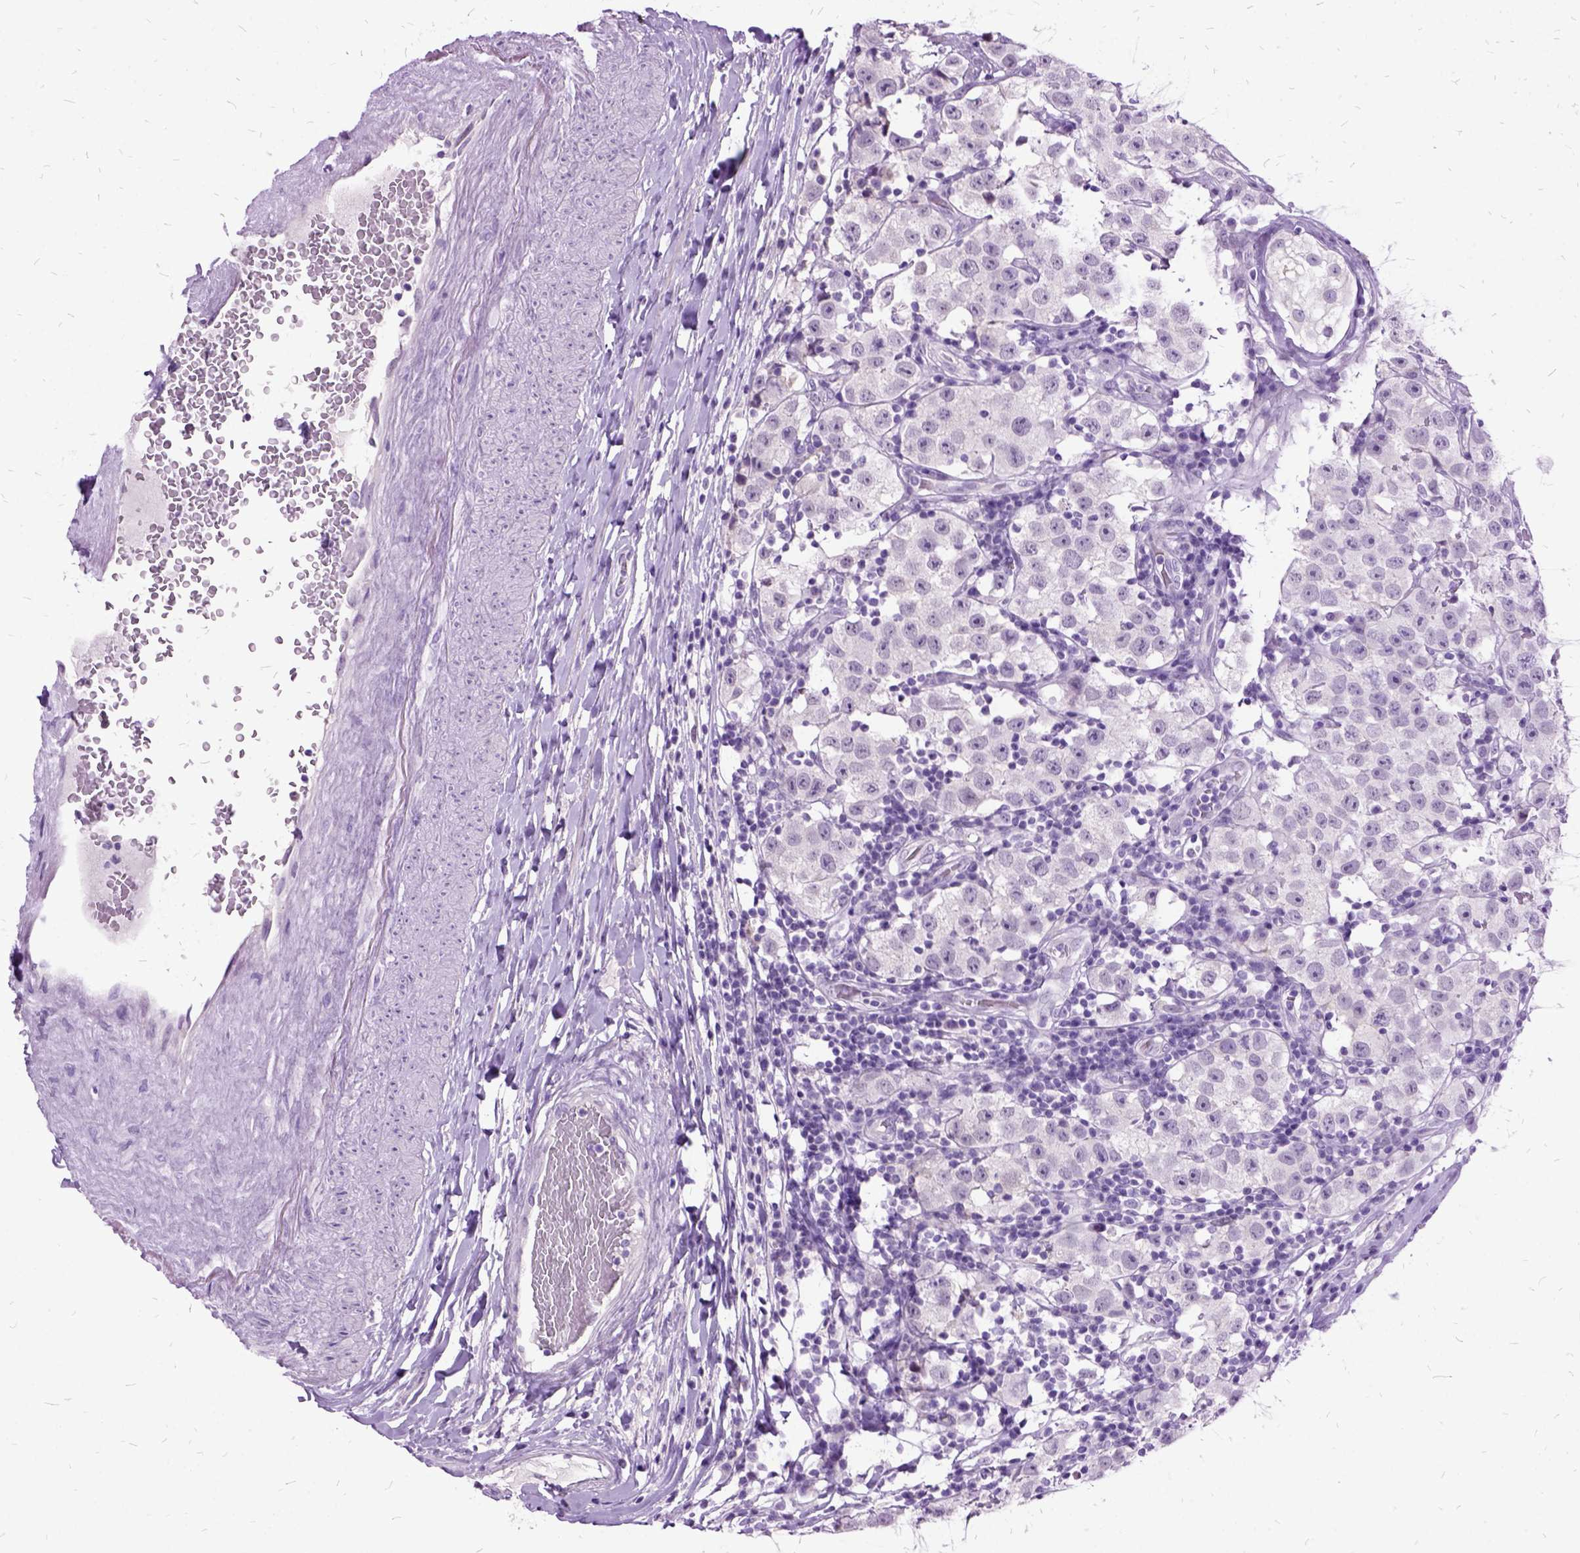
{"staining": {"intensity": "negative", "quantity": "none", "location": "none"}, "tissue": "testis cancer", "cell_type": "Tumor cells", "image_type": "cancer", "snomed": [{"axis": "morphology", "description": "Seminoma, NOS"}, {"axis": "topography", "description": "Testis"}], "caption": "High magnification brightfield microscopy of testis seminoma stained with DAB (3,3'-diaminobenzidine) (brown) and counterstained with hematoxylin (blue): tumor cells show no significant expression.", "gene": "MME", "patient": {"sex": "male", "age": 34}}